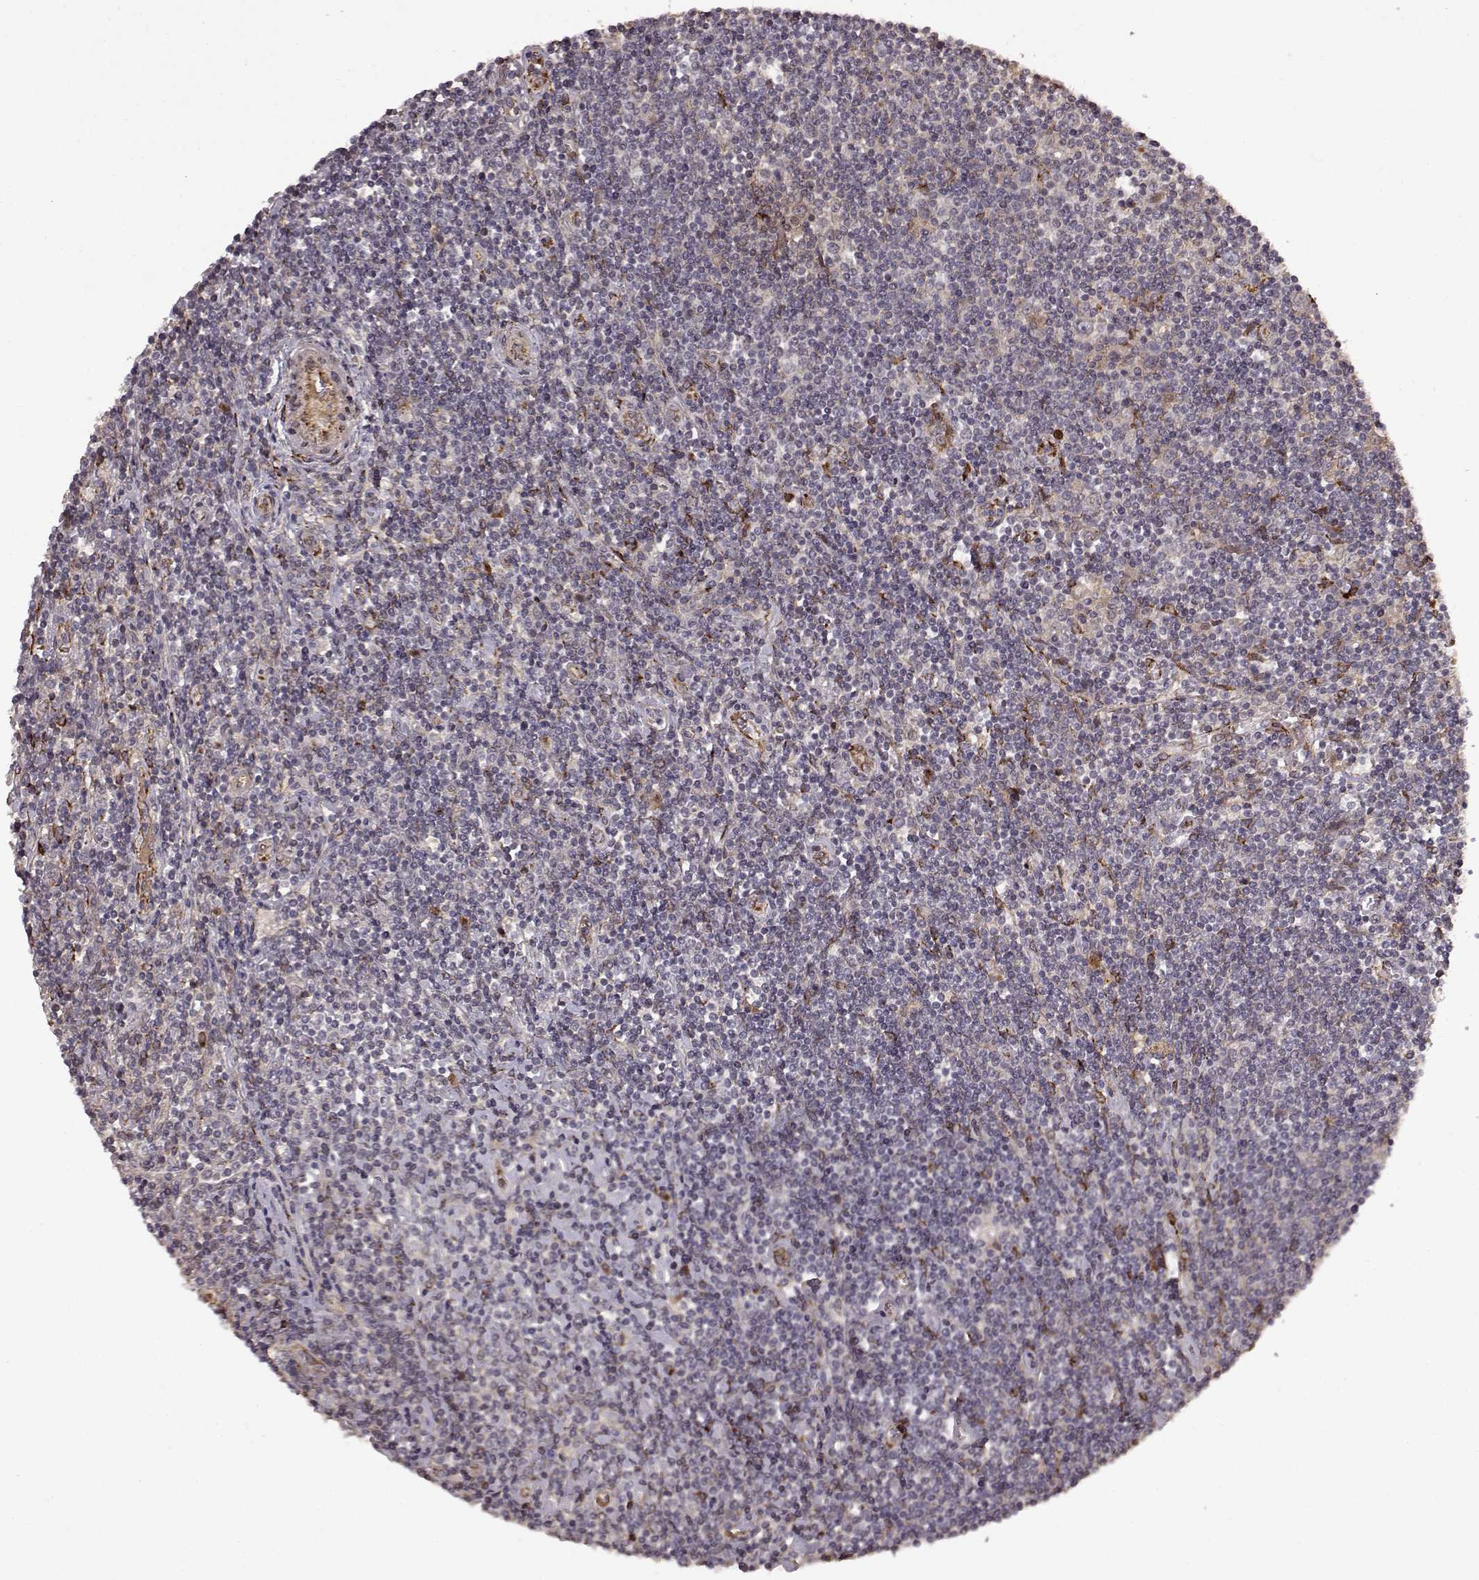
{"staining": {"intensity": "negative", "quantity": "none", "location": "none"}, "tissue": "lymphoma", "cell_type": "Tumor cells", "image_type": "cancer", "snomed": [{"axis": "morphology", "description": "Hodgkin's disease, NOS"}, {"axis": "topography", "description": "Lymph node"}], "caption": "IHC image of human lymphoma stained for a protein (brown), which exhibits no positivity in tumor cells.", "gene": "FSTL1", "patient": {"sex": "male", "age": 40}}